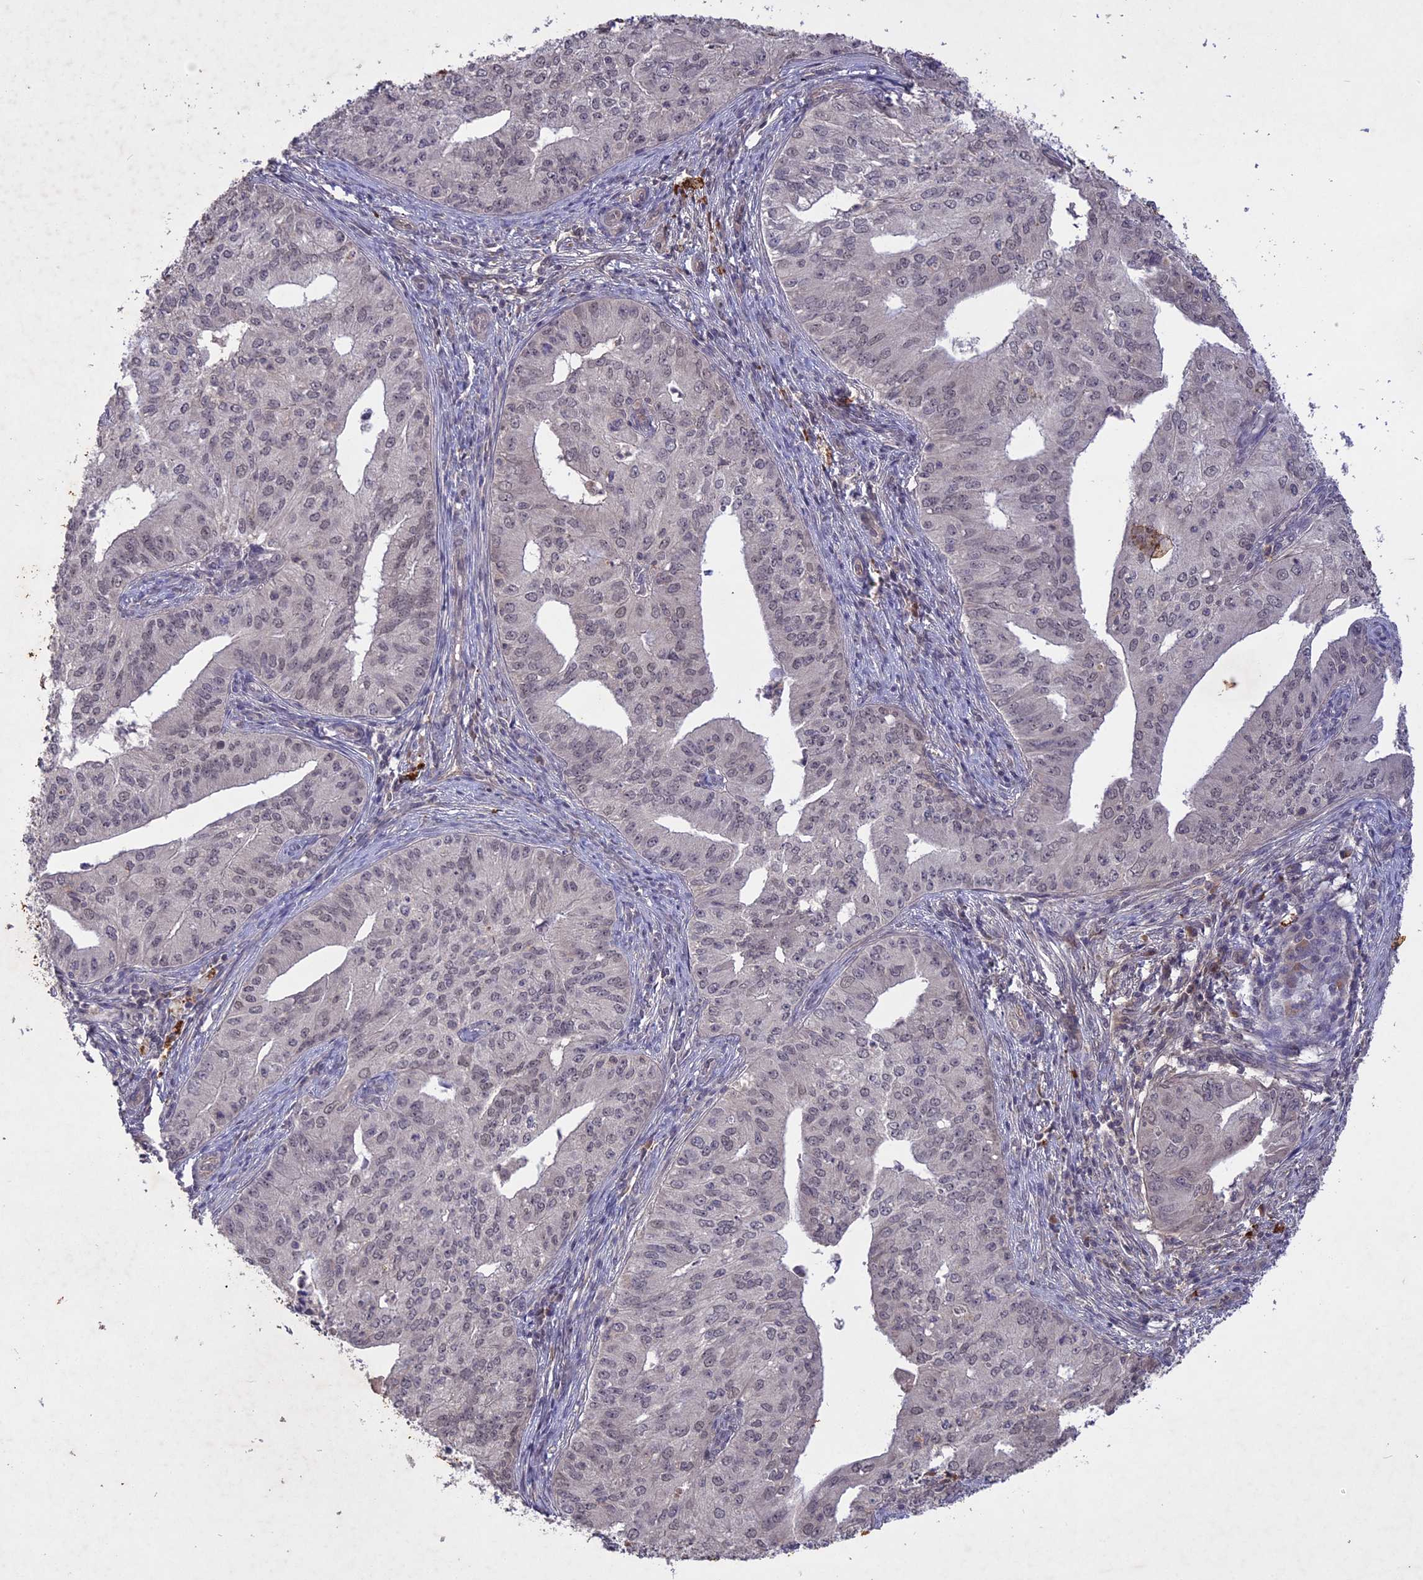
{"staining": {"intensity": "negative", "quantity": "none", "location": "none"}, "tissue": "endometrial cancer", "cell_type": "Tumor cells", "image_type": "cancer", "snomed": [{"axis": "morphology", "description": "Adenocarcinoma, NOS"}, {"axis": "topography", "description": "Endometrium"}], "caption": "Immunohistochemistry image of human endometrial cancer (adenocarcinoma) stained for a protein (brown), which demonstrates no expression in tumor cells. (DAB IHC visualized using brightfield microscopy, high magnification).", "gene": "ADO", "patient": {"sex": "female", "age": 50}}